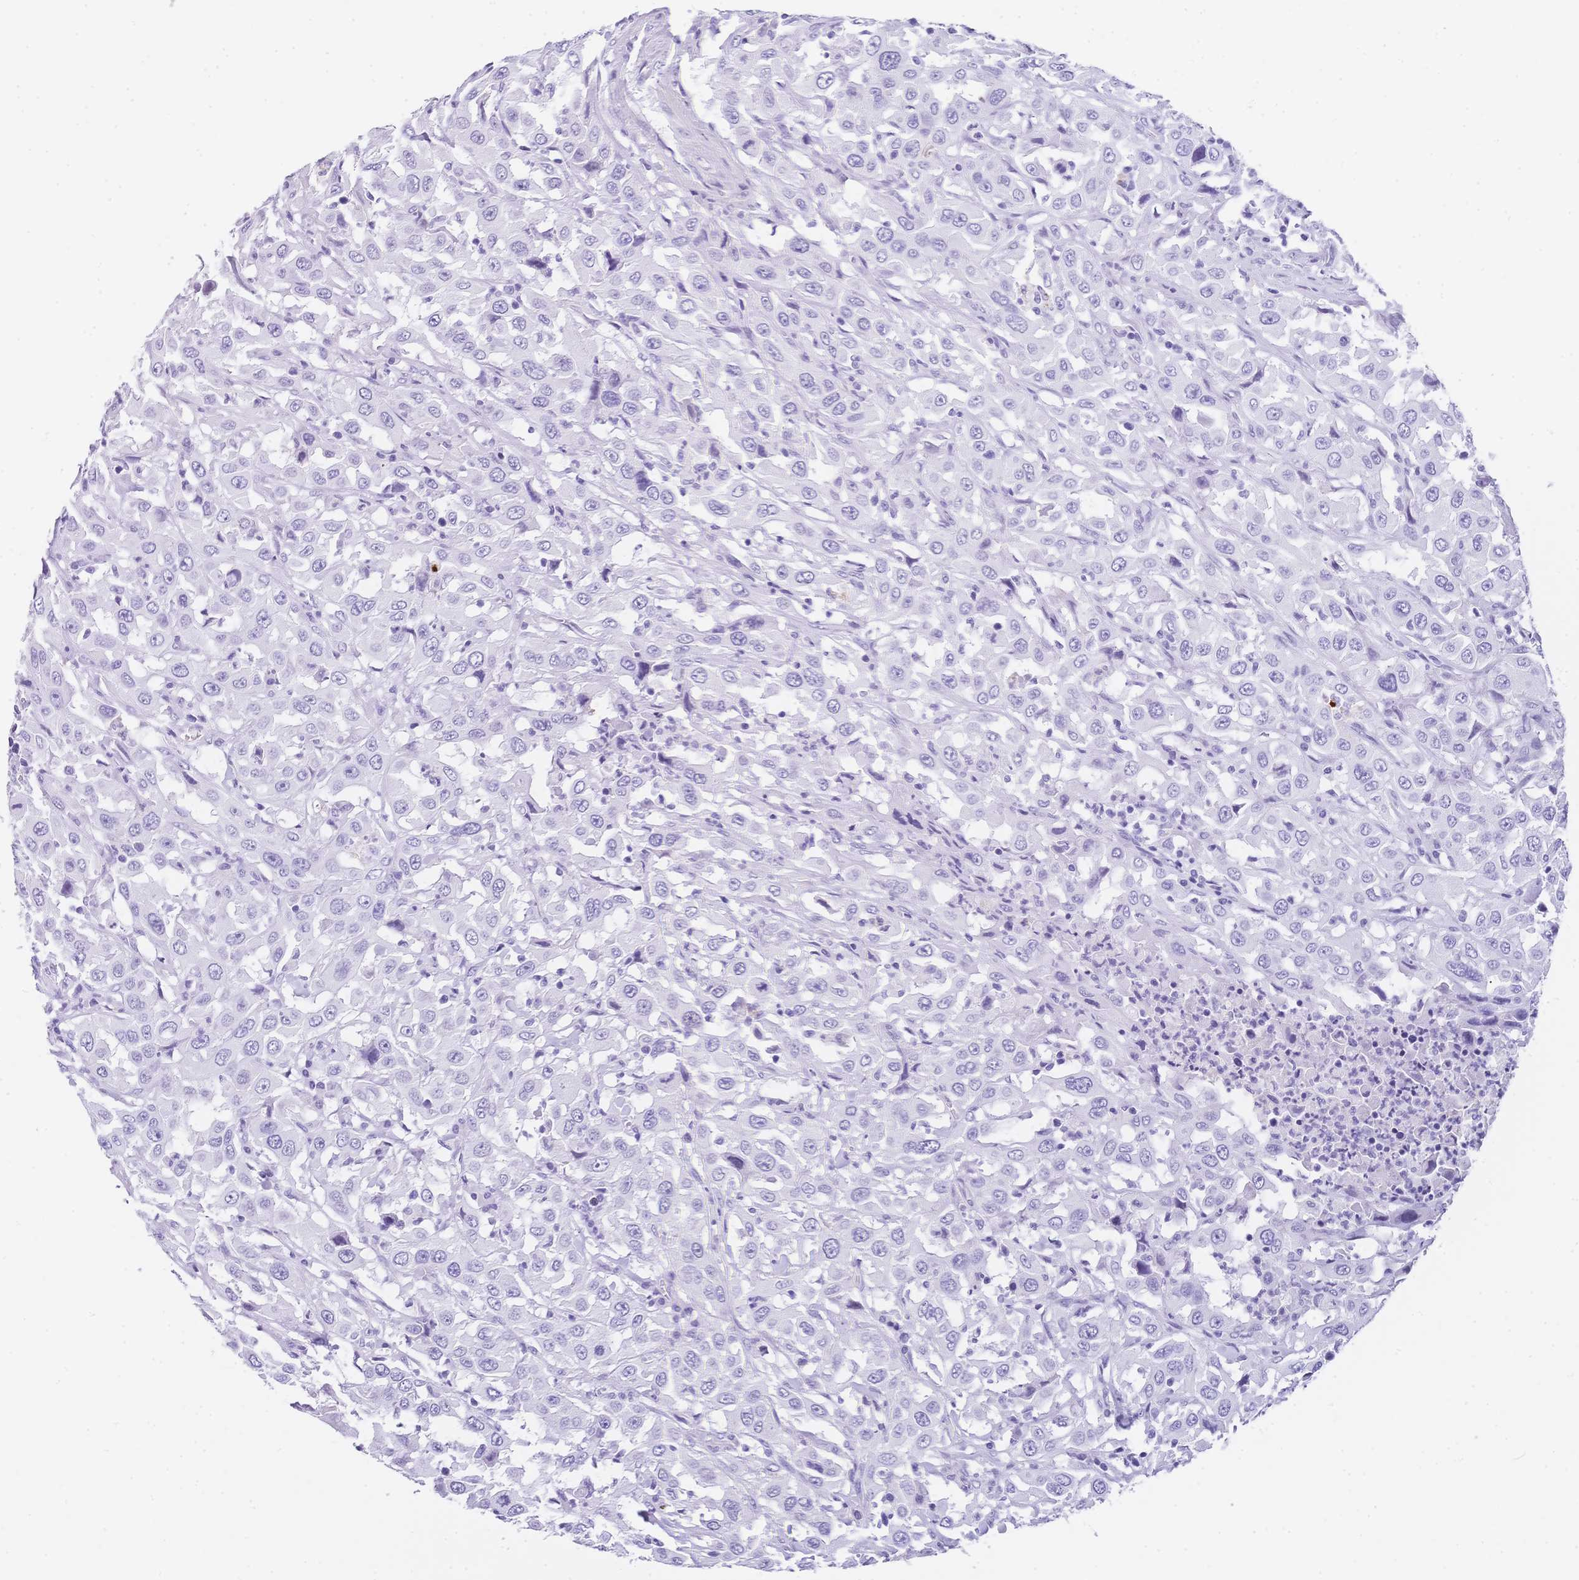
{"staining": {"intensity": "negative", "quantity": "none", "location": "none"}, "tissue": "urothelial cancer", "cell_type": "Tumor cells", "image_type": "cancer", "snomed": [{"axis": "morphology", "description": "Urothelial carcinoma, High grade"}, {"axis": "topography", "description": "Urinary bladder"}], "caption": "DAB immunohistochemical staining of human urothelial cancer exhibits no significant positivity in tumor cells.", "gene": "MUC21", "patient": {"sex": "male", "age": 61}}